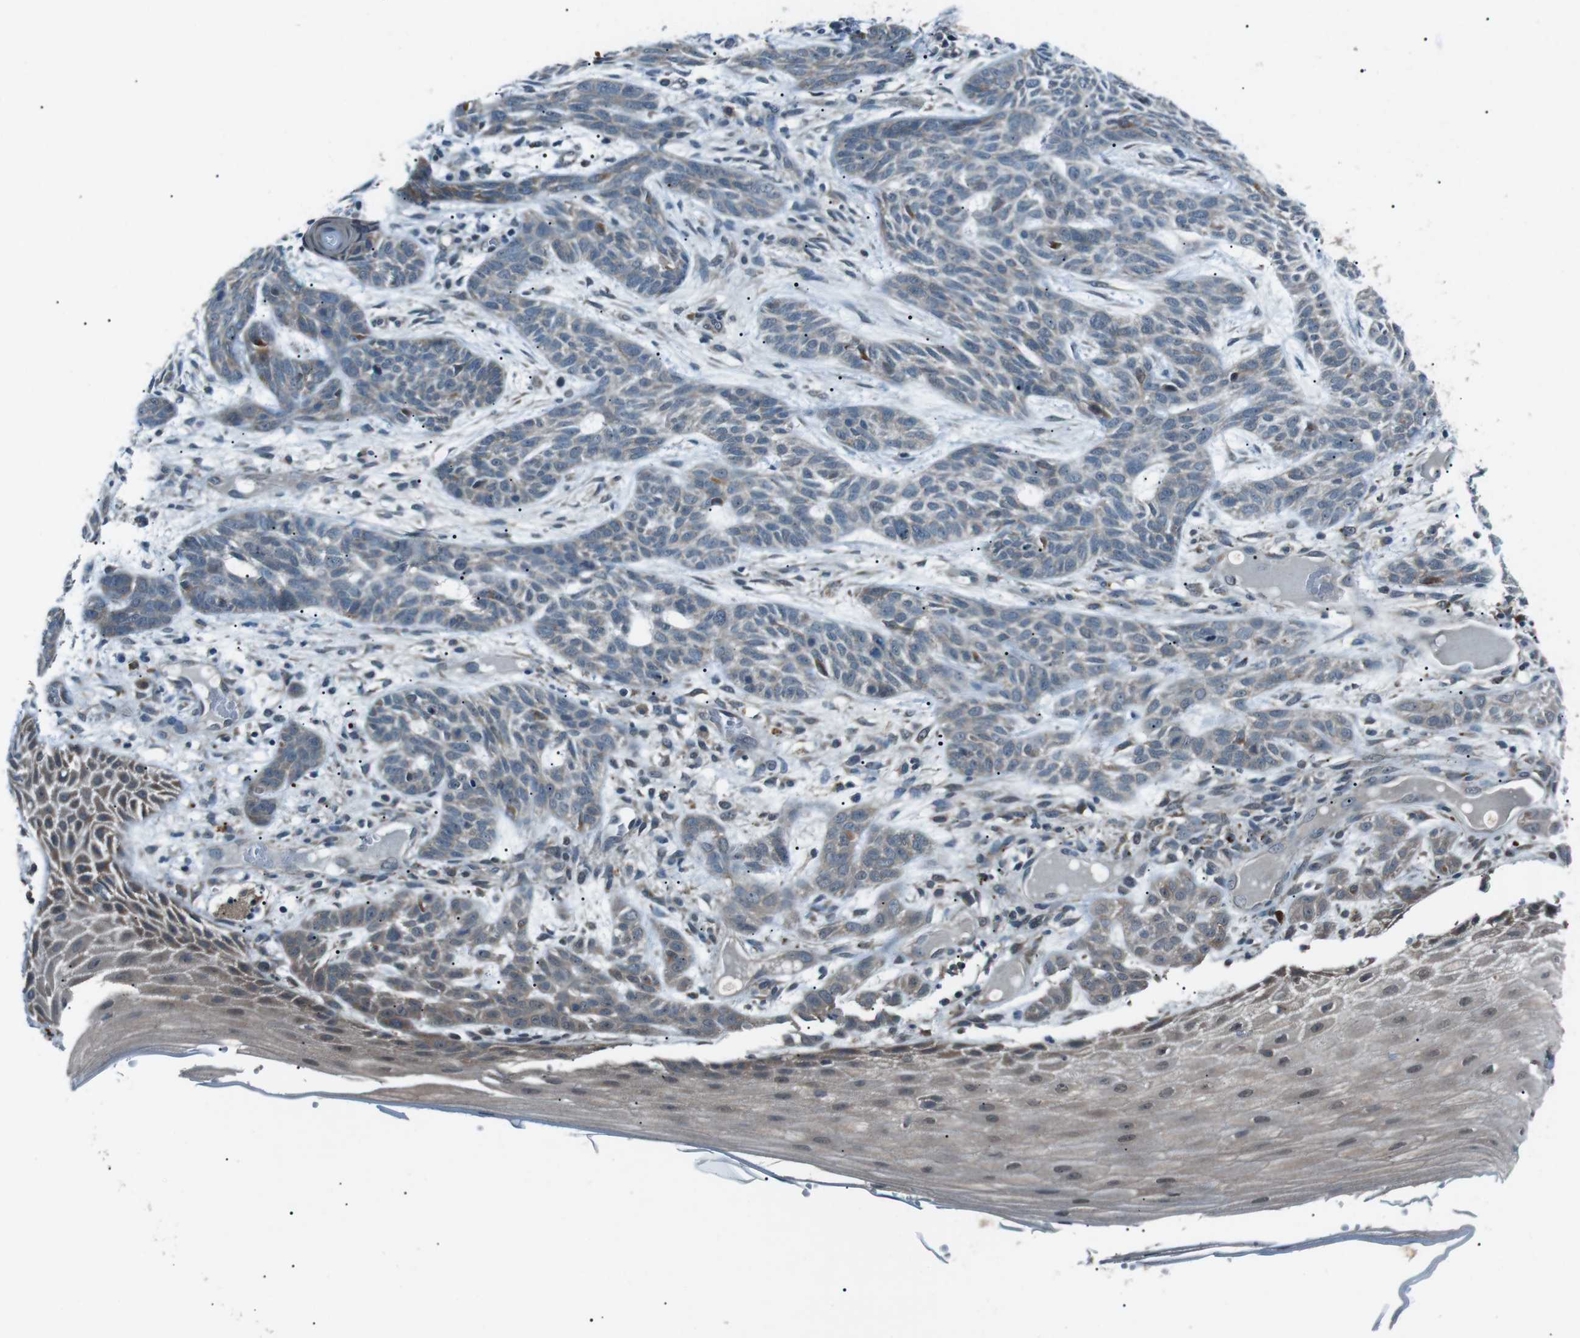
{"staining": {"intensity": "weak", "quantity": "<25%", "location": "cytoplasmic/membranous"}, "tissue": "skin cancer", "cell_type": "Tumor cells", "image_type": "cancer", "snomed": [{"axis": "morphology", "description": "Basal cell carcinoma"}, {"axis": "topography", "description": "Skin"}], "caption": "Human basal cell carcinoma (skin) stained for a protein using IHC displays no staining in tumor cells.", "gene": "LRIG2", "patient": {"sex": "female", "age": 59}}